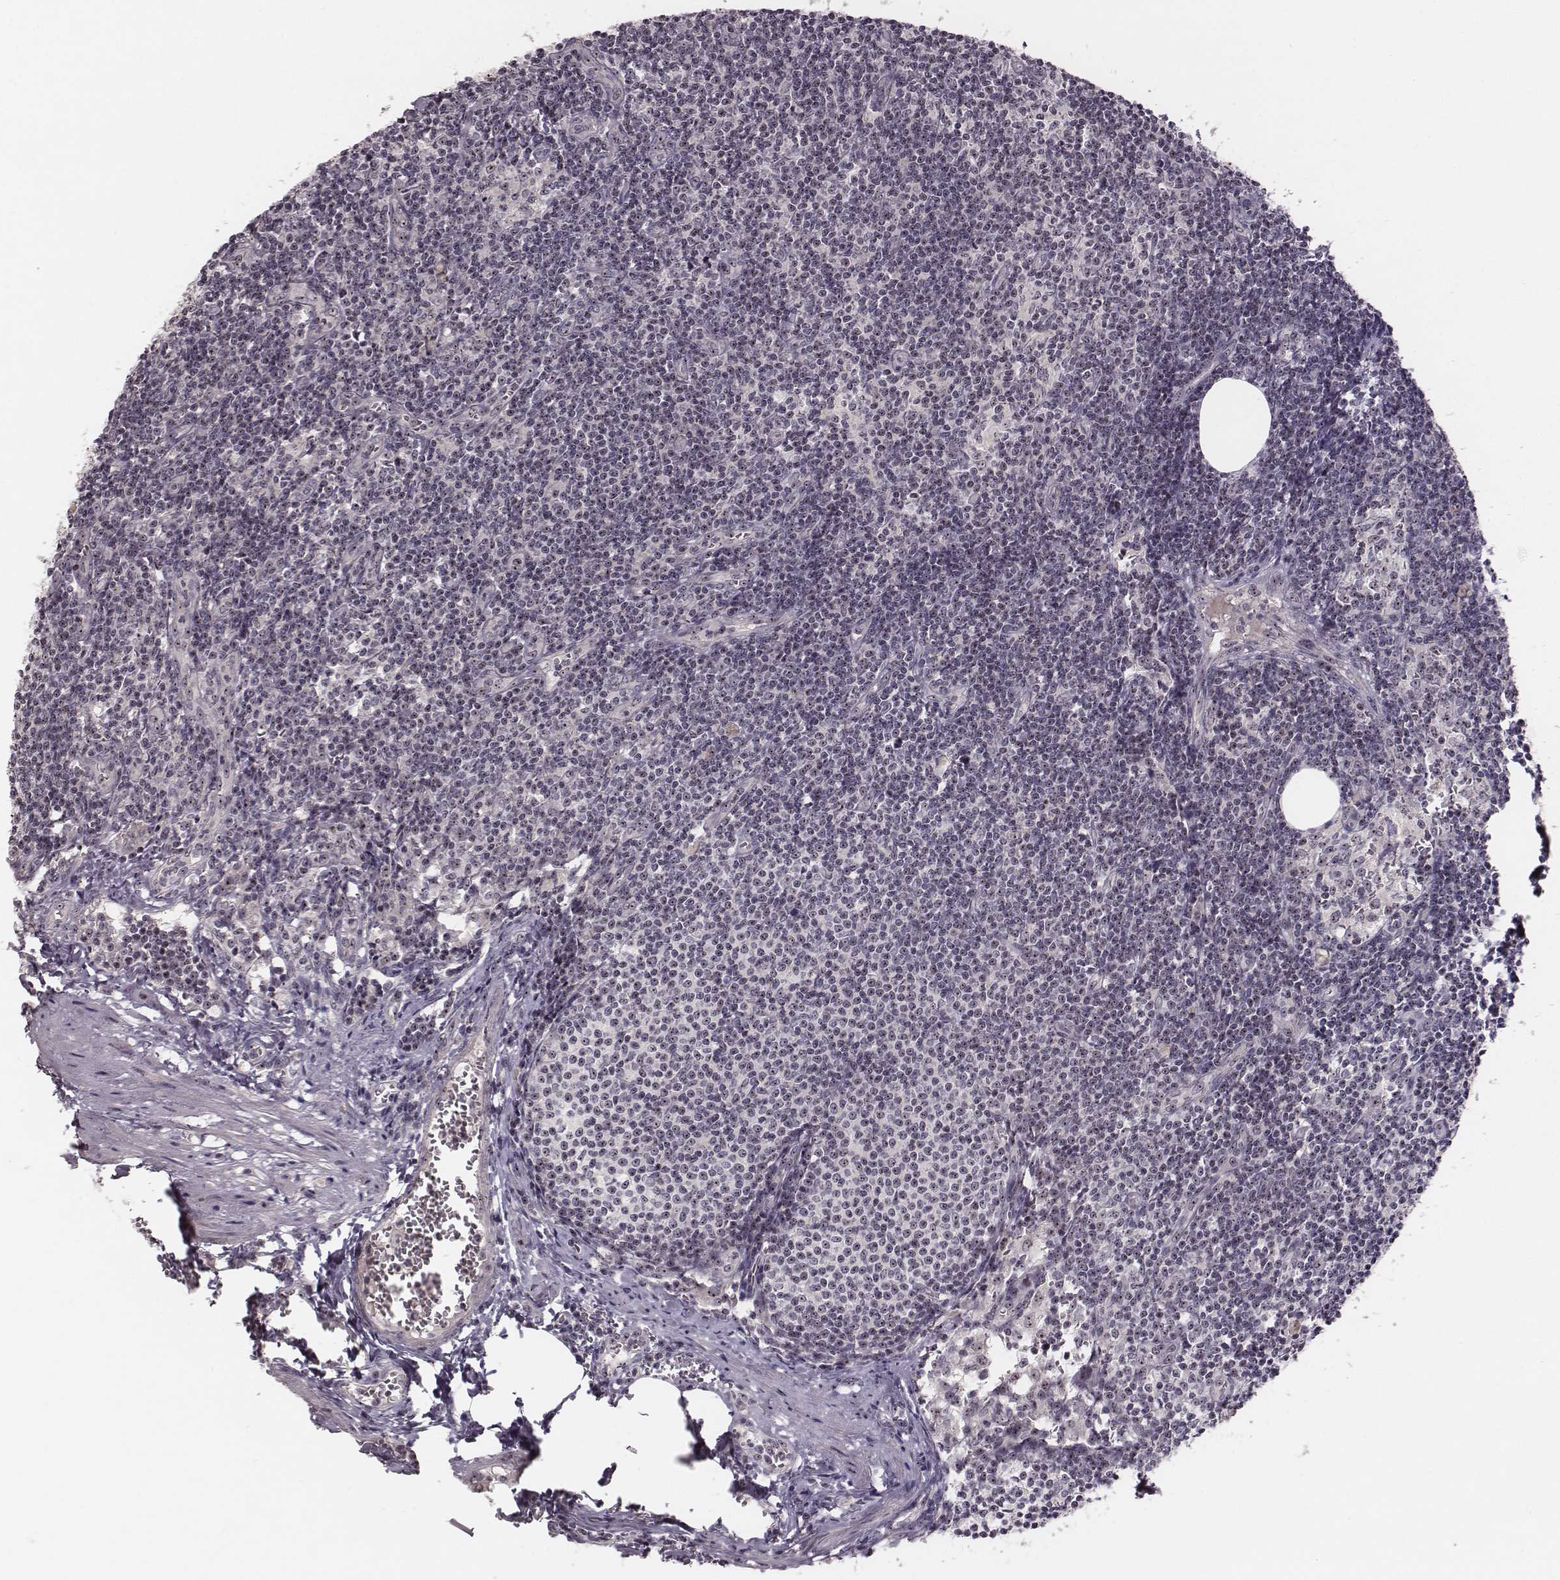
{"staining": {"intensity": "weak", "quantity": ">75%", "location": "nuclear"}, "tissue": "lymph node", "cell_type": "Germinal center cells", "image_type": "normal", "snomed": [{"axis": "morphology", "description": "Normal tissue, NOS"}, {"axis": "topography", "description": "Lymph node"}], "caption": "Immunohistochemical staining of normal lymph node exhibits weak nuclear protein staining in approximately >75% of germinal center cells. Ihc stains the protein of interest in brown and the nuclei are stained blue.", "gene": "NOP56", "patient": {"sex": "female", "age": 50}}